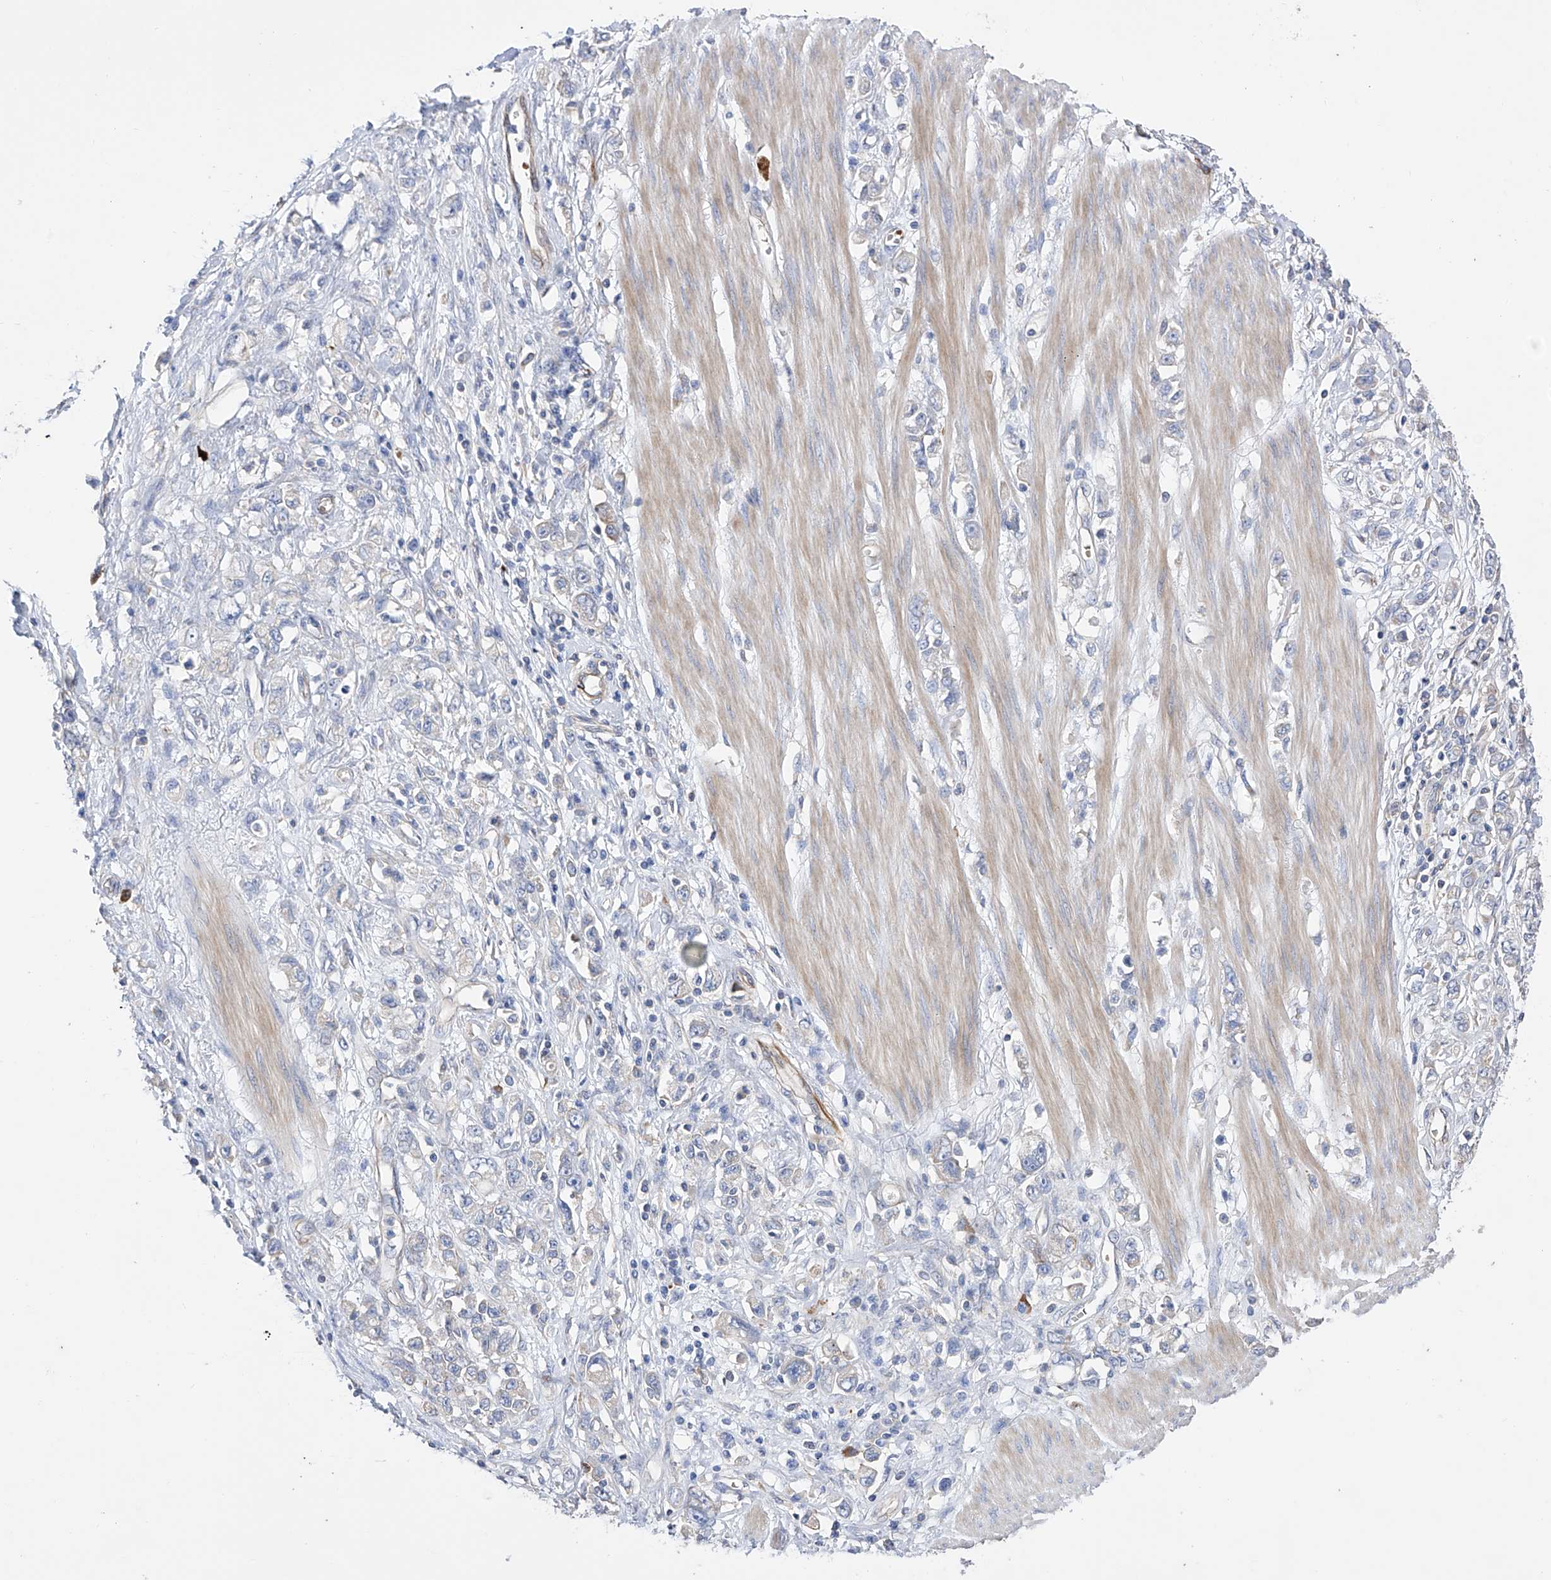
{"staining": {"intensity": "negative", "quantity": "none", "location": "none"}, "tissue": "stomach cancer", "cell_type": "Tumor cells", "image_type": "cancer", "snomed": [{"axis": "morphology", "description": "Adenocarcinoma, NOS"}, {"axis": "topography", "description": "Stomach"}], "caption": "A high-resolution image shows IHC staining of stomach adenocarcinoma, which exhibits no significant expression in tumor cells.", "gene": "NFATC4", "patient": {"sex": "female", "age": 76}}